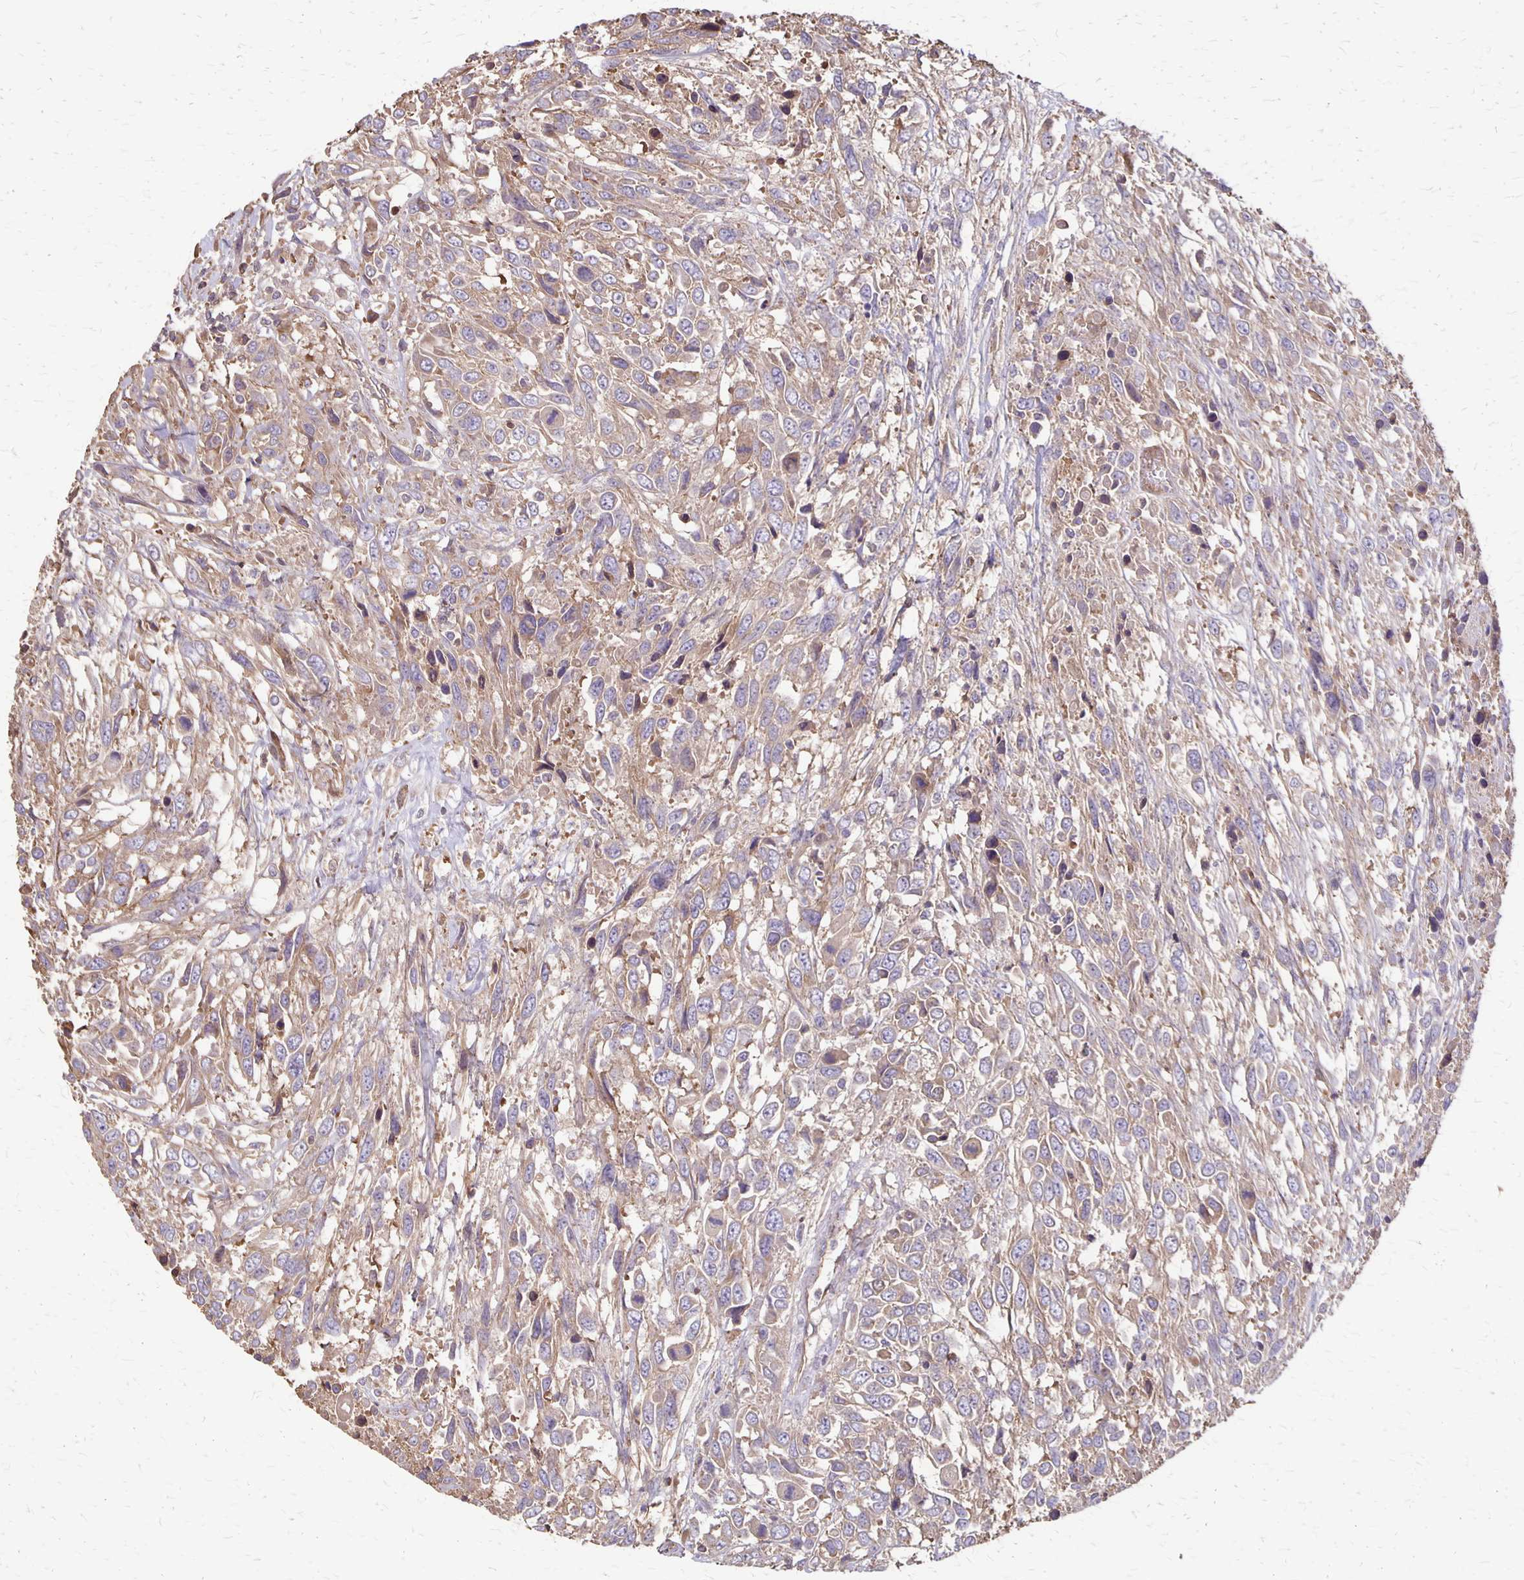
{"staining": {"intensity": "weak", "quantity": ">75%", "location": "cytoplasmic/membranous"}, "tissue": "urothelial cancer", "cell_type": "Tumor cells", "image_type": "cancer", "snomed": [{"axis": "morphology", "description": "Urothelial carcinoma, High grade"}, {"axis": "topography", "description": "Urinary bladder"}], "caption": "Immunohistochemistry (IHC) of human urothelial cancer shows low levels of weak cytoplasmic/membranous staining in approximately >75% of tumor cells.", "gene": "PROM2", "patient": {"sex": "female", "age": 70}}